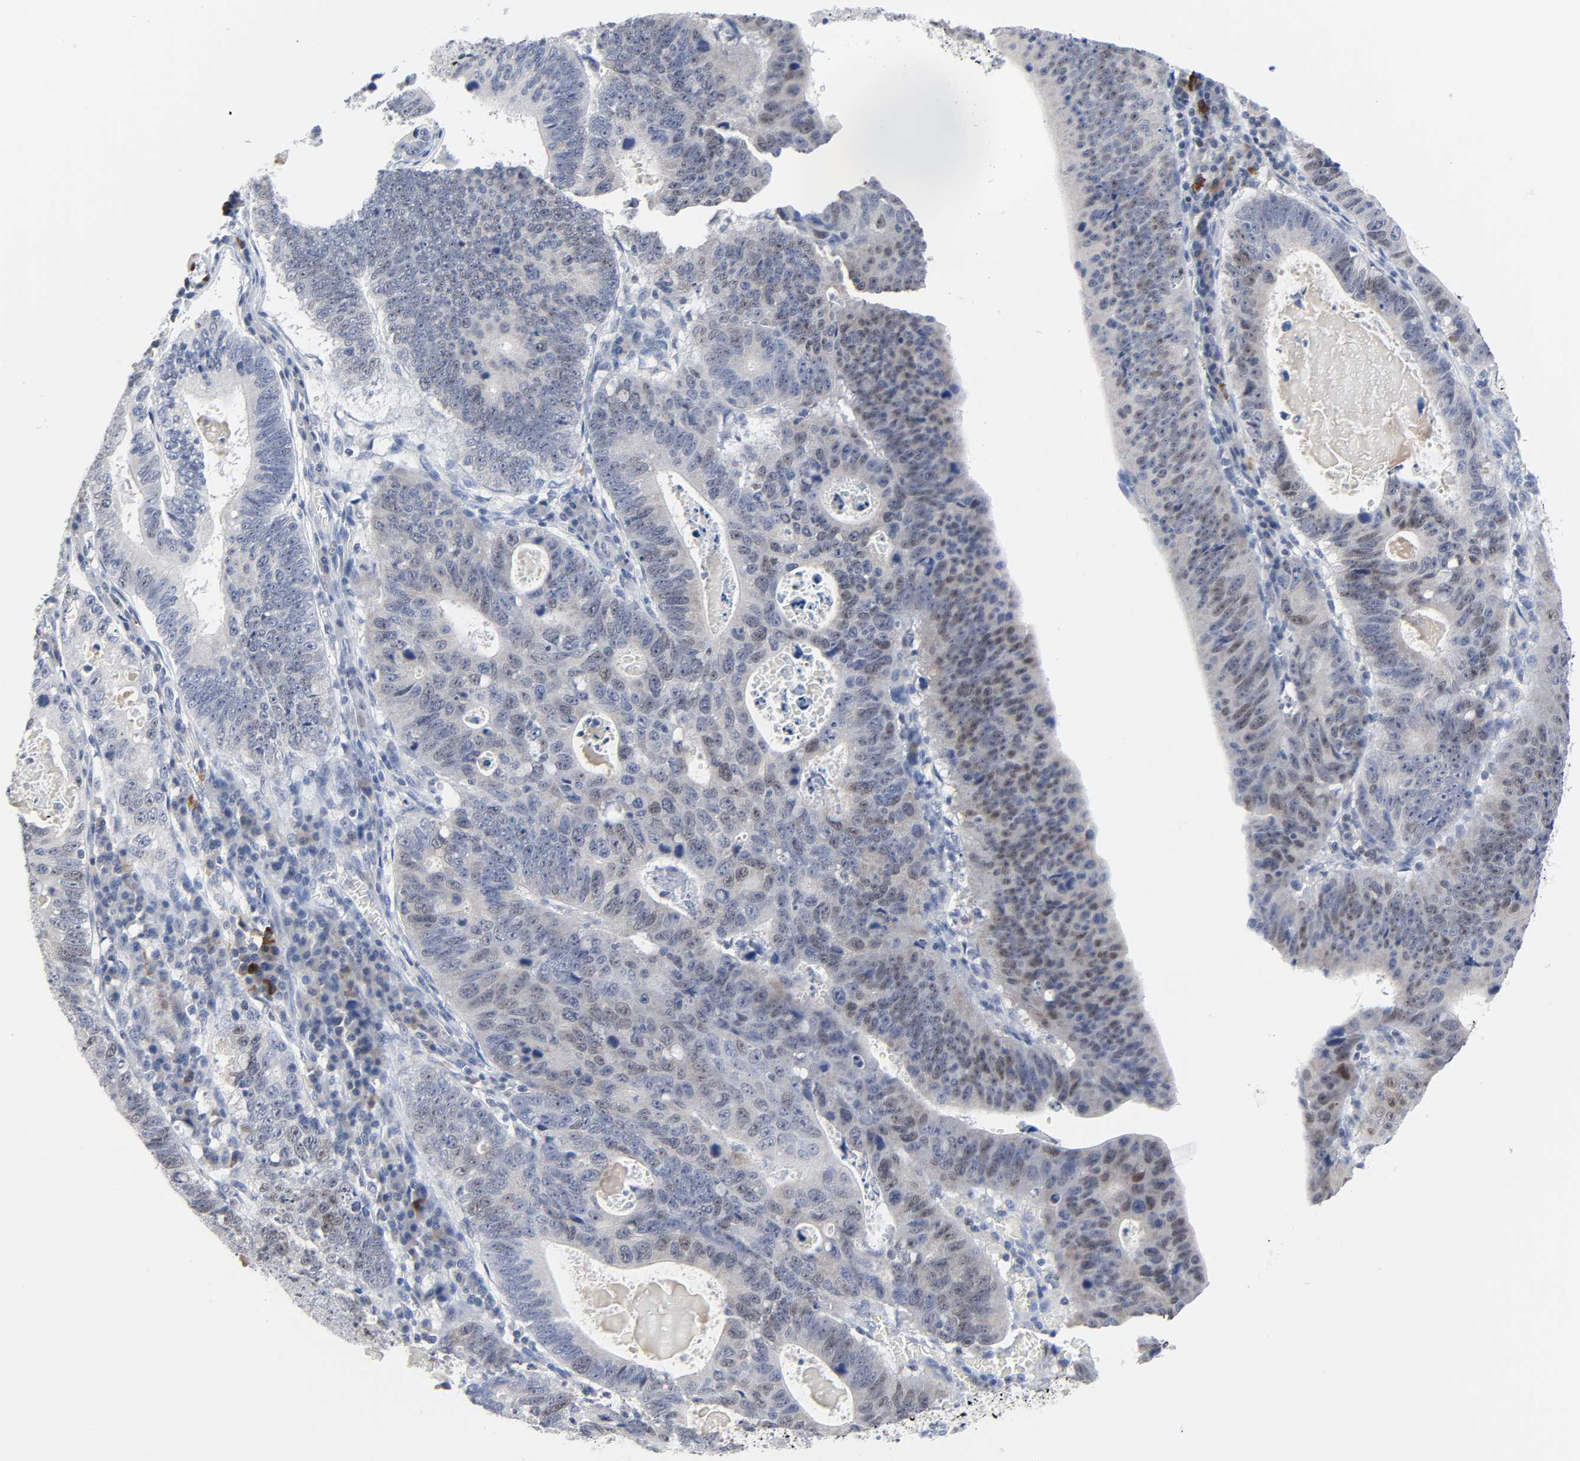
{"staining": {"intensity": "weak", "quantity": "<25%", "location": "nuclear"}, "tissue": "stomach cancer", "cell_type": "Tumor cells", "image_type": "cancer", "snomed": [{"axis": "morphology", "description": "Adenocarcinoma, NOS"}, {"axis": "topography", "description": "Stomach"}], "caption": "This is an immunohistochemistry (IHC) photomicrograph of human stomach adenocarcinoma. There is no expression in tumor cells.", "gene": "WEE1", "patient": {"sex": "male", "age": 59}}